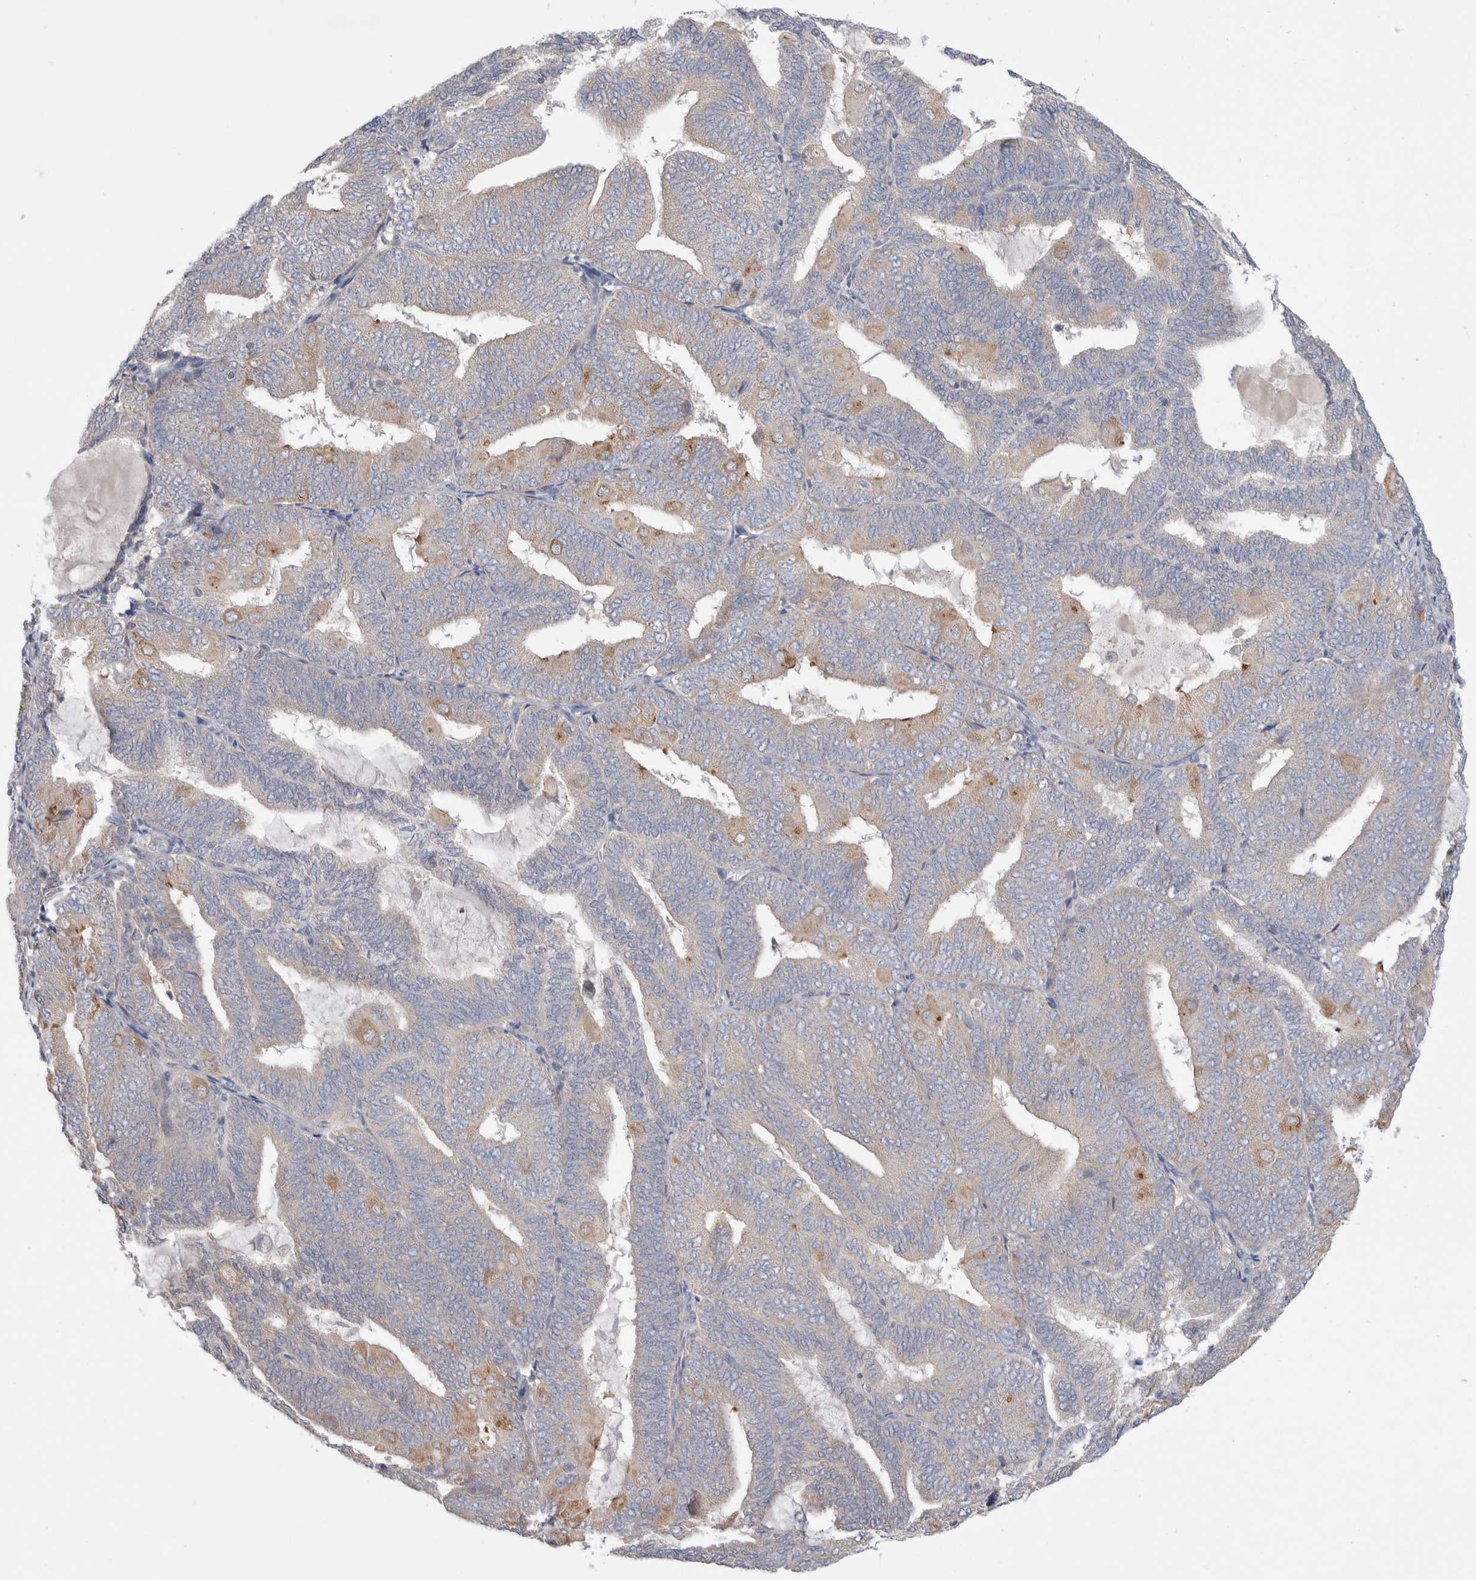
{"staining": {"intensity": "weak", "quantity": "<25%", "location": "cytoplasmic/membranous"}, "tissue": "endometrial cancer", "cell_type": "Tumor cells", "image_type": "cancer", "snomed": [{"axis": "morphology", "description": "Adenocarcinoma, NOS"}, {"axis": "topography", "description": "Endometrium"}], "caption": "Immunohistochemical staining of endometrial cancer exhibits no significant positivity in tumor cells.", "gene": "IFT74", "patient": {"sex": "female", "age": 81}}